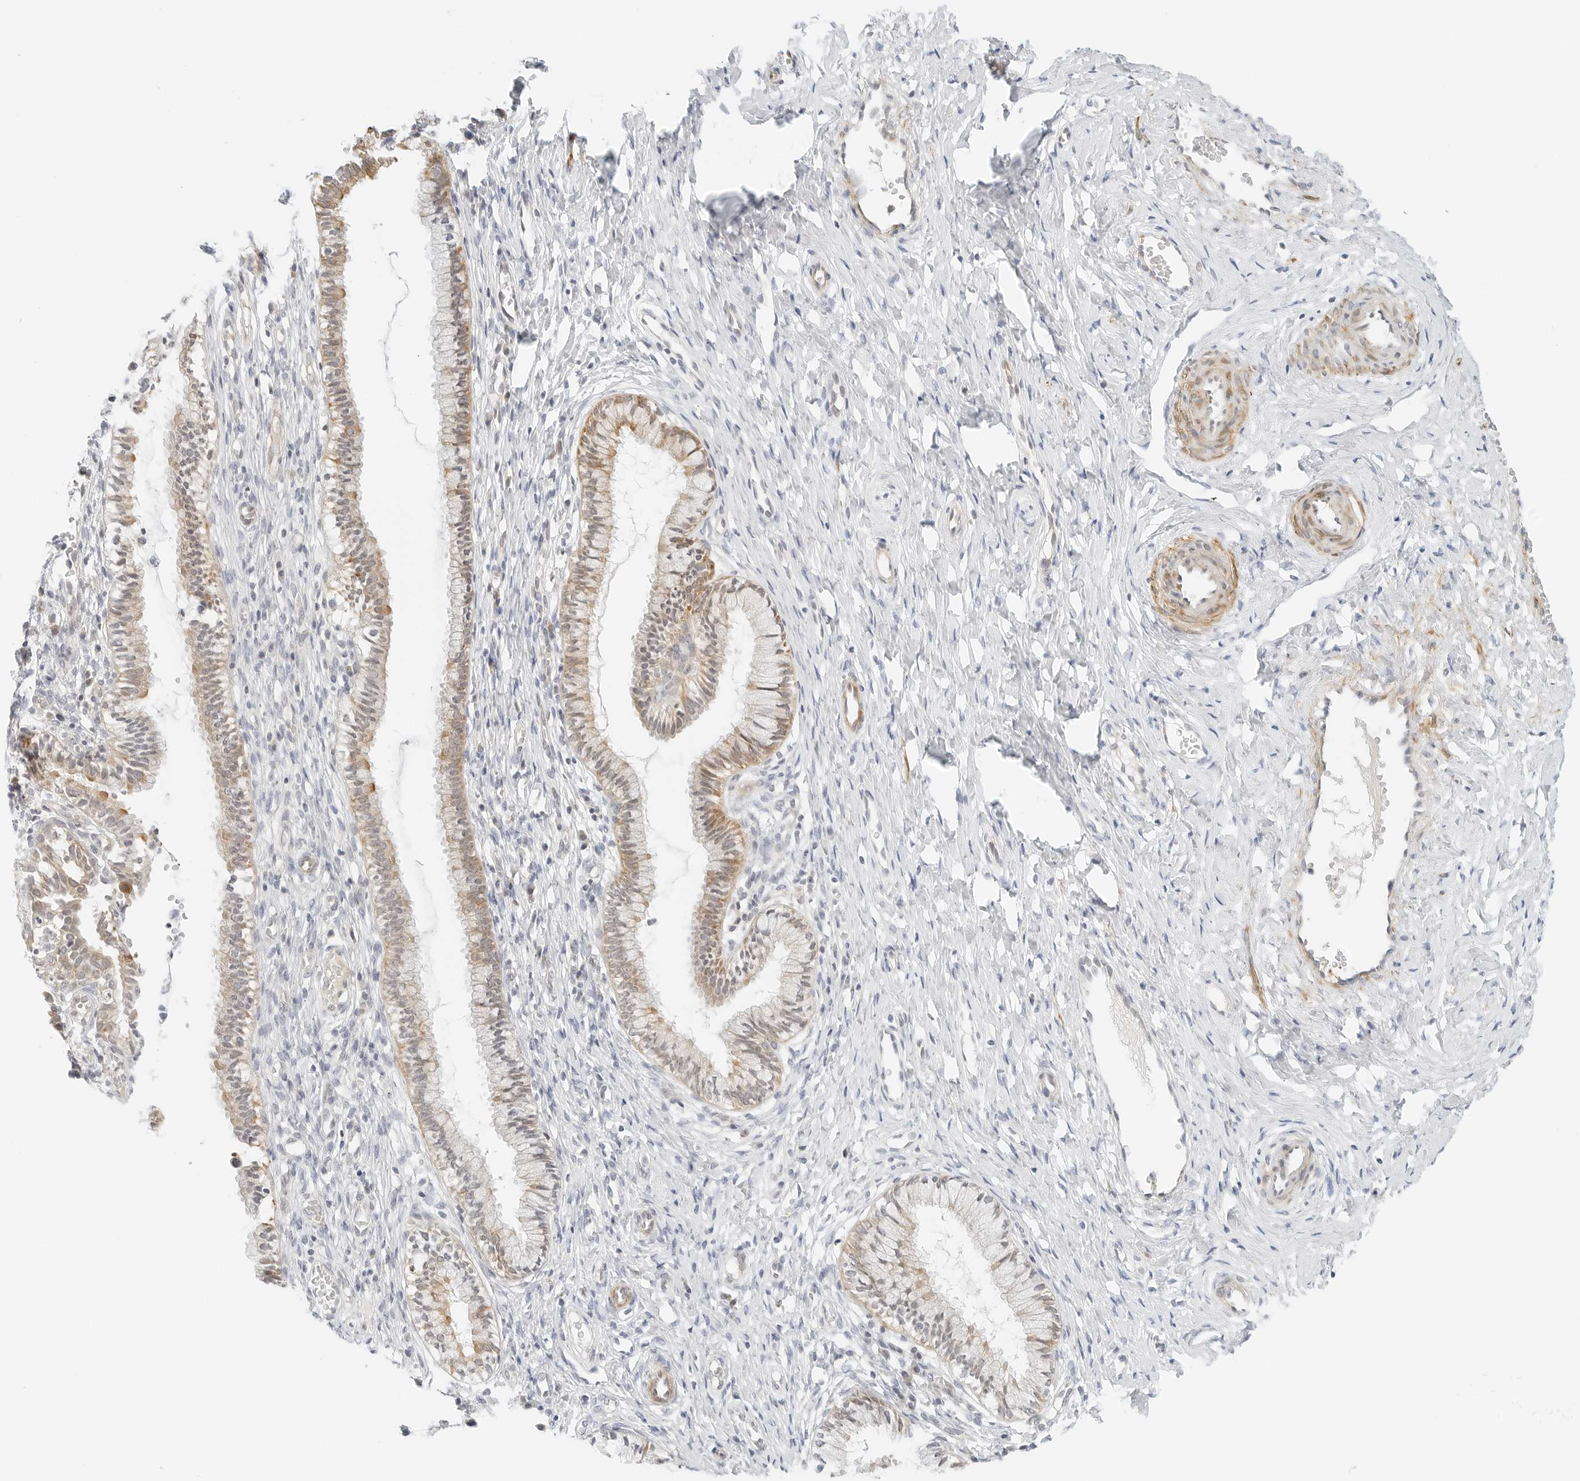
{"staining": {"intensity": "weak", "quantity": ">75%", "location": "cytoplasmic/membranous"}, "tissue": "cervix", "cell_type": "Glandular cells", "image_type": "normal", "snomed": [{"axis": "morphology", "description": "Normal tissue, NOS"}, {"axis": "topography", "description": "Cervix"}], "caption": "IHC staining of normal cervix, which shows low levels of weak cytoplasmic/membranous staining in about >75% of glandular cells indicating weak cytoplasmic/membranous protein positivity. The staining was performed using DAB (3,3'-diaminobenzidine) (brown) for protein detection and nuclei were counterstained in hematoxylin (blue).", "gene": "IQCC", "patient": {"sex": "female", "age": 27}}